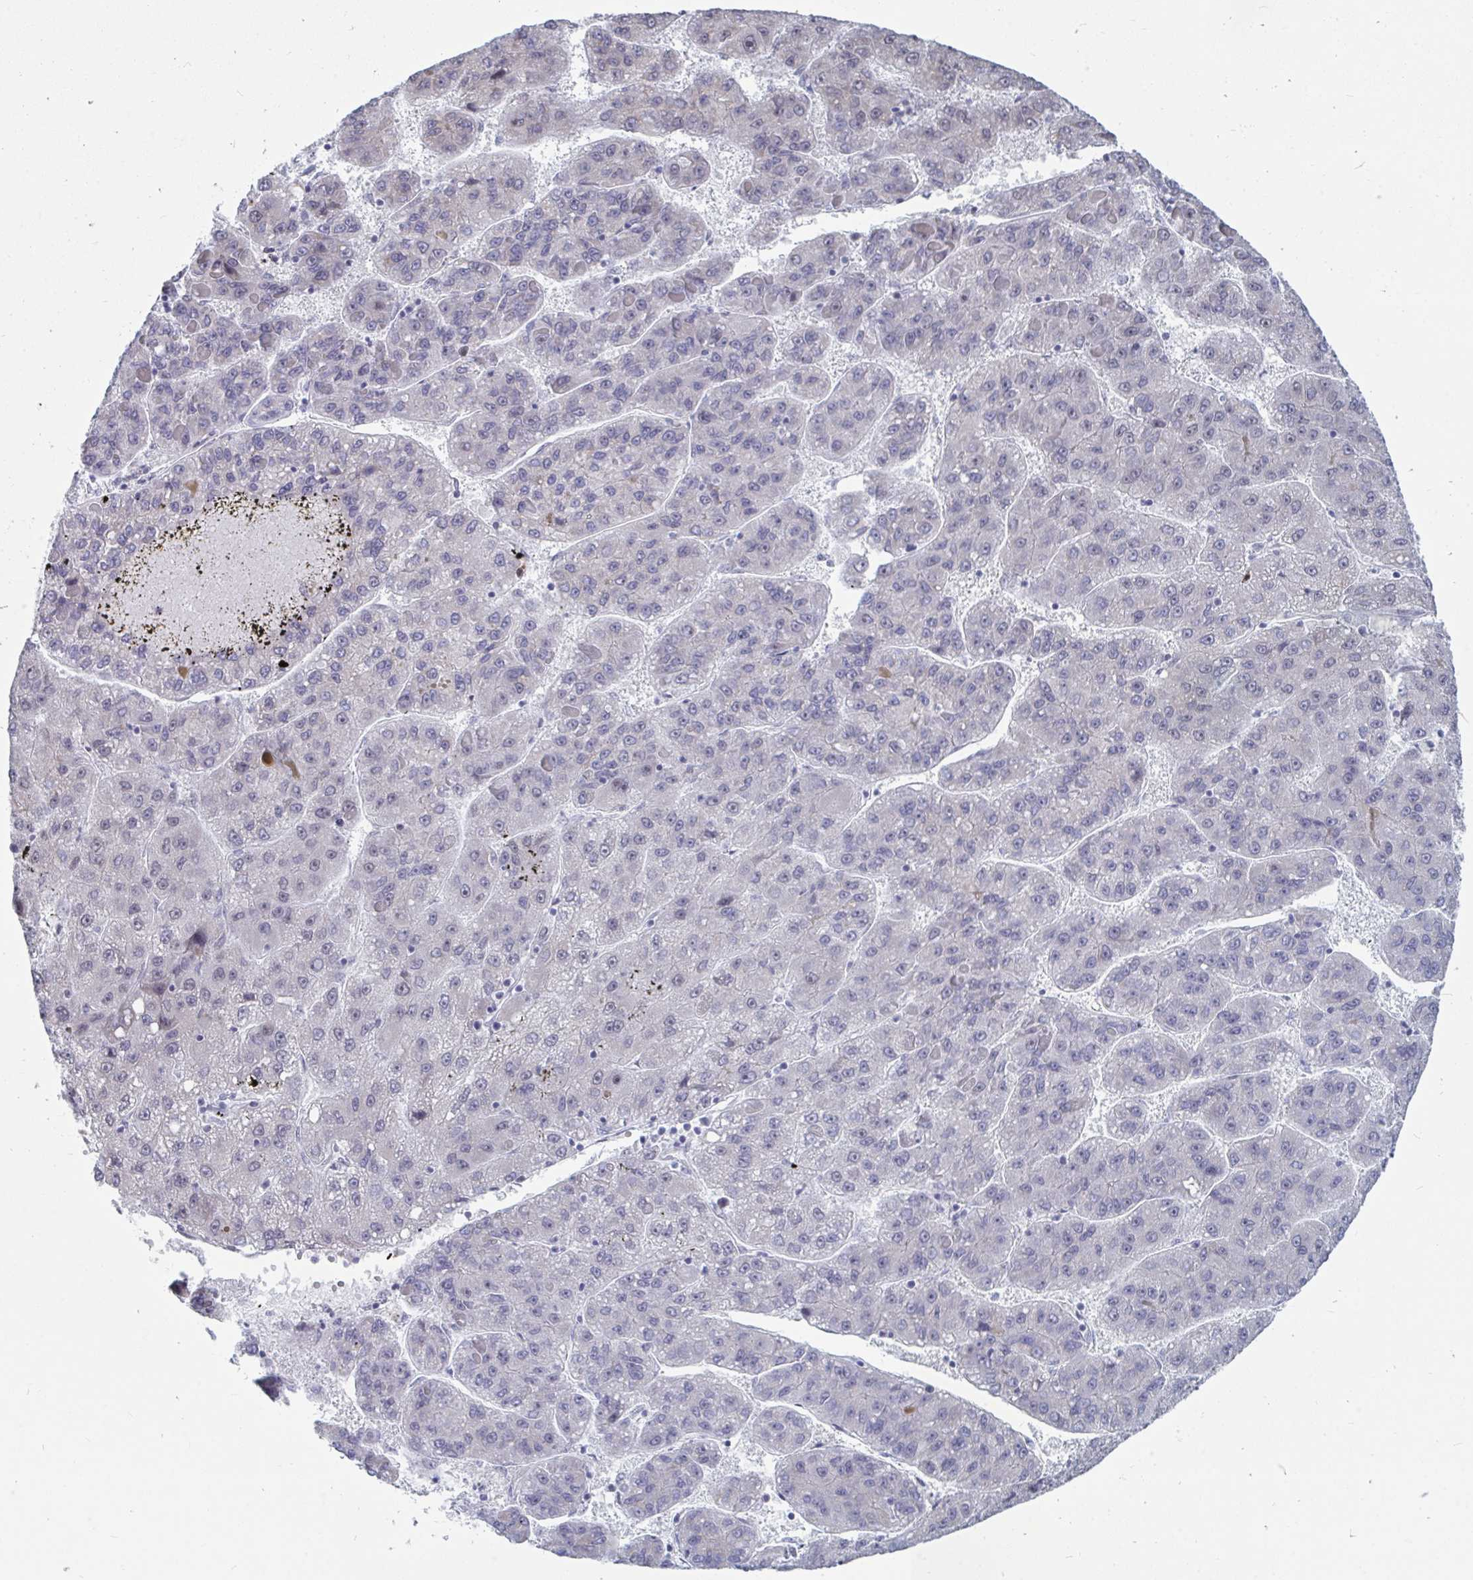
{"staining": {"intensity": "negative", "quantity": "none", "location": "none"}, "tissue": "liver cancer", "cell_type": "Tumor cells", "image_type": "cancer", "snomed": [{"axis": "morphology", "description": "Carcinoma, Hepatocellular, NOS"}, {"axis": "topography", "description": "Liver"}], "caption": "Immunohistochemistry micrograph of neoplastic tissue: human liver cancer stained with DAB shows no significant protein positivity in tumor cells. (Stains: DAB IHC with hematoxylin counter stain, Microscopy: brightfield microscopy at high magnification).", "gene": "TRIP12", "patient": {"sex": "female", "age": 82}}